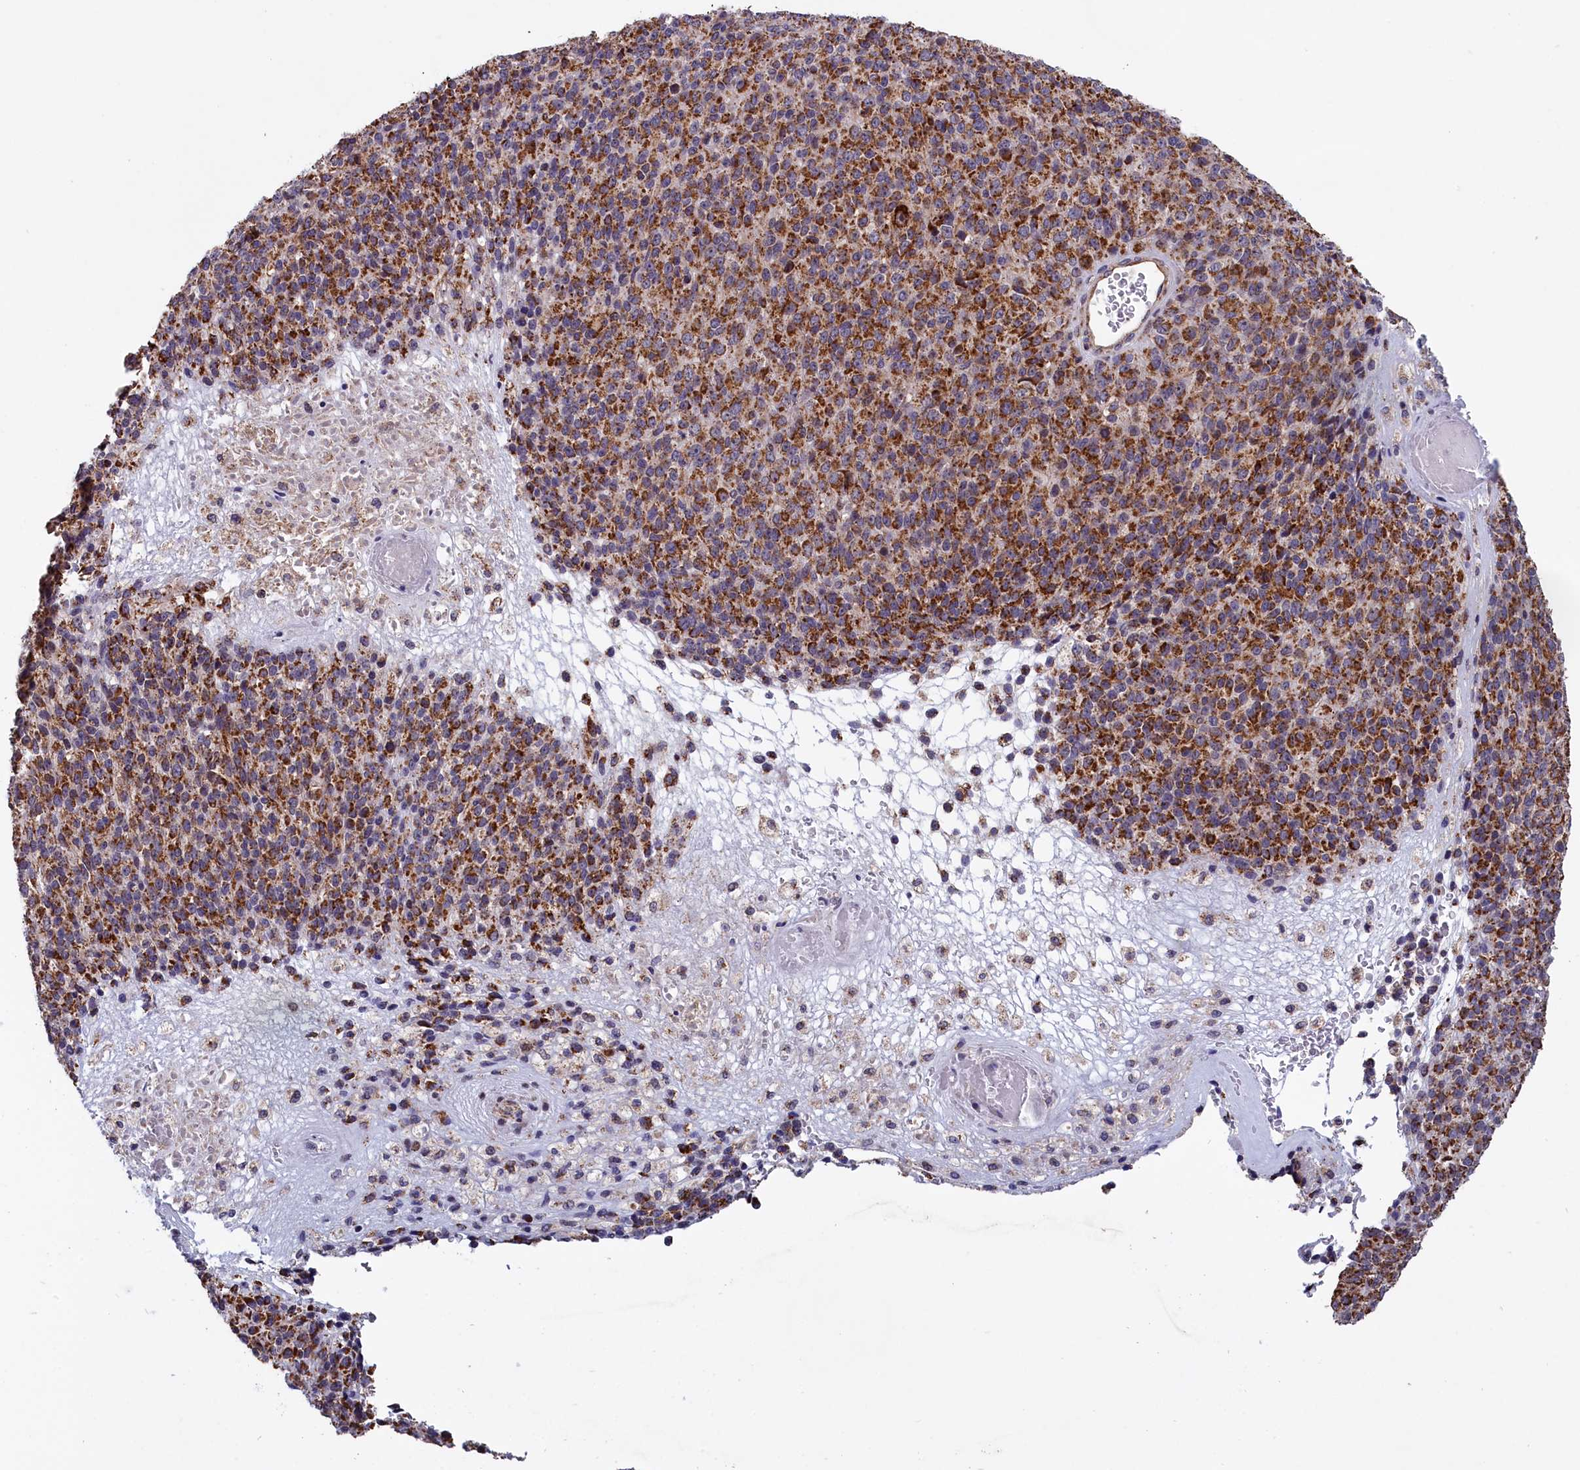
{"staining": {"intensity": "moderate", "quantity": ">75%", "location": "cytoplasmic/membranous"}, "tissue": "melanoma", "cell_type": "Tumor cells", "image_type": "cancer", "snomed": [{"axis": "morphology", "description": "Malignant melanoma, Metastatic site"}, {"axis": "topography", "description": "Brain"}], "caption": "Immunohistochemistry (IHC) (DAB (3,3'-diaminobenzidine)) staining of human melanoma demonstrates moderate cytoplasmic/membranous protein staining in about >75% of tumor cells.", "gene": "TIMM44", "patient": {"sex": "female", "age": 56}}